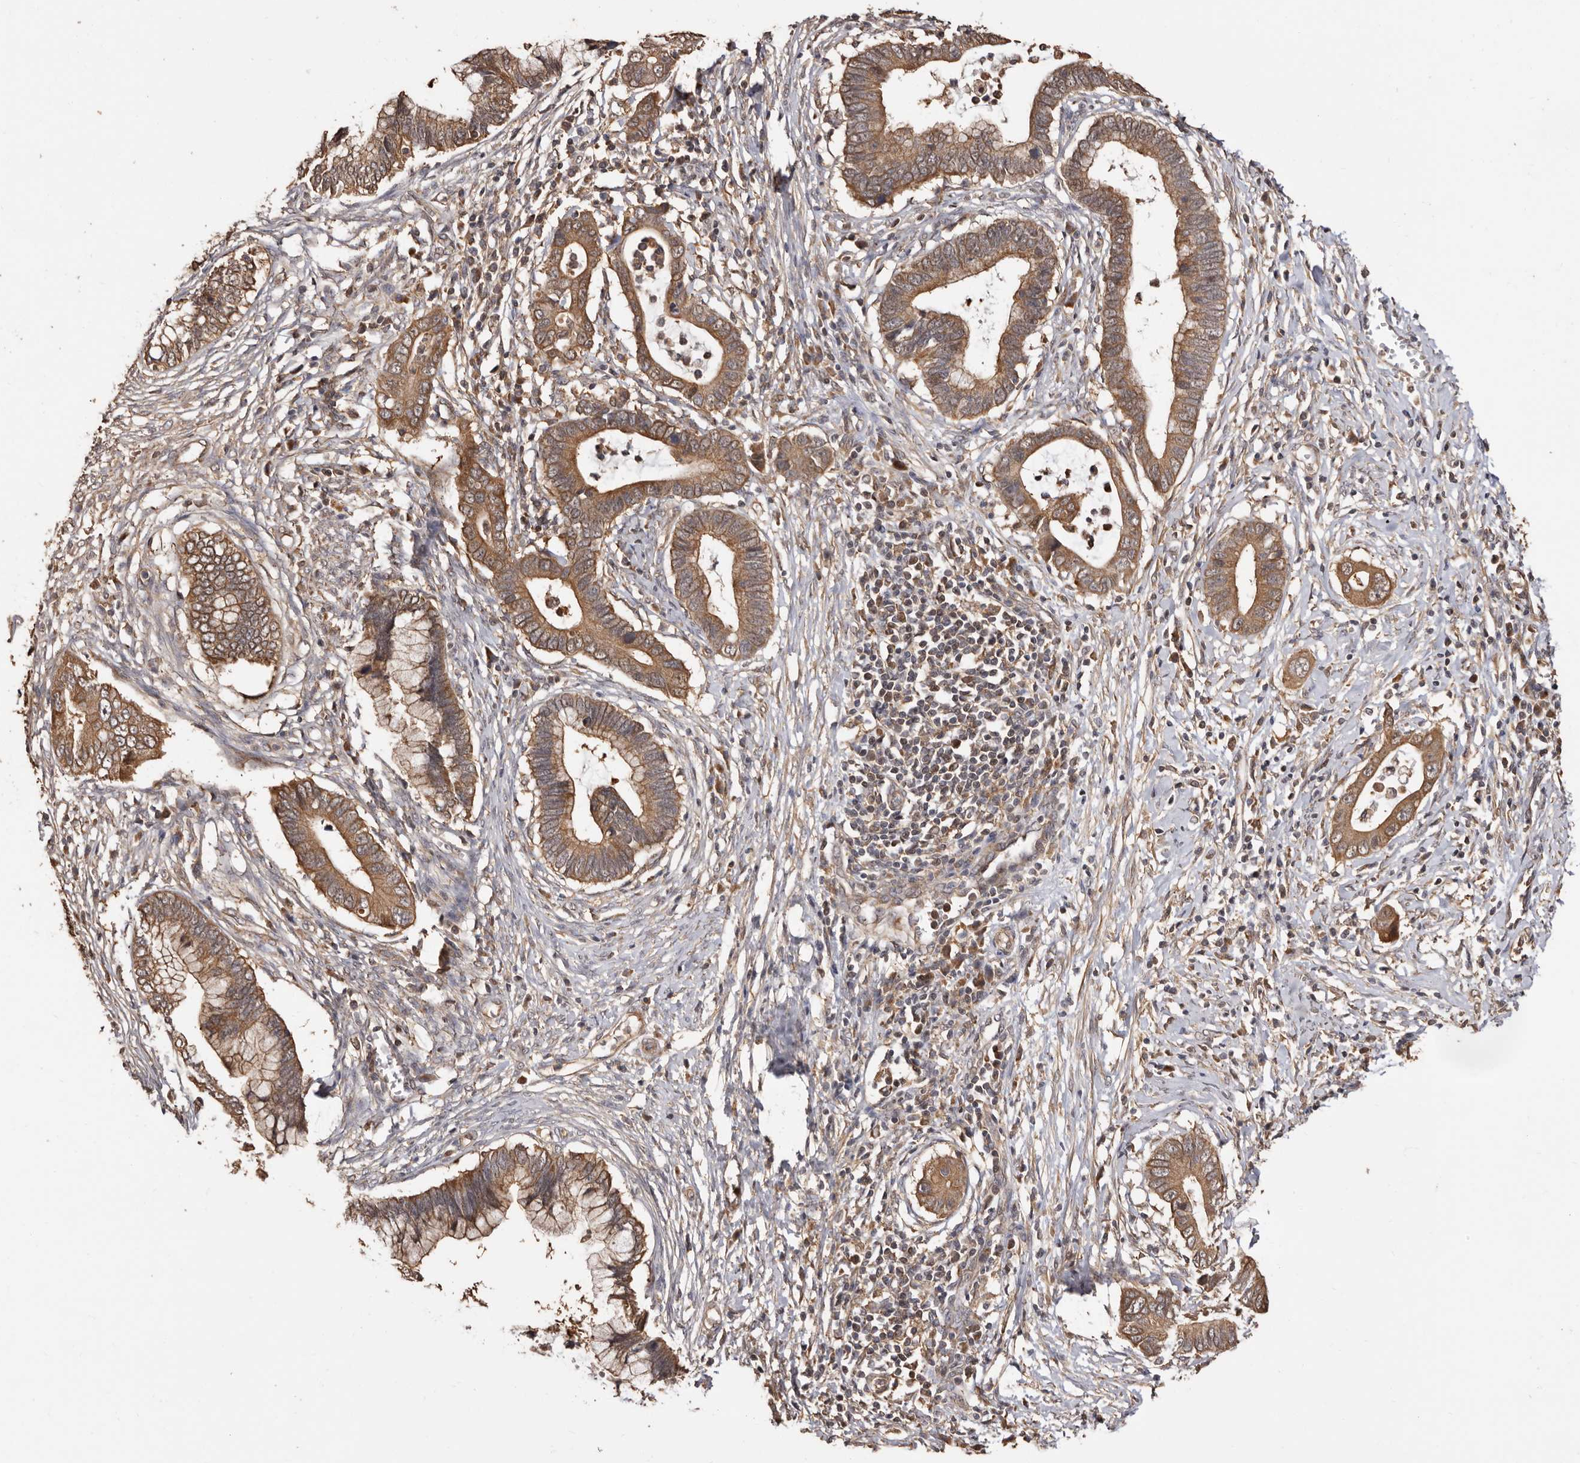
{"staining": {"intensity": "moderate", "quantity": ">75%", "location": "cytoplasmic/membranous"}, "tissue": "cervical cancer", "cell_type": "Tumor cells", "image_type": "cancer", "snomed": [{"axis": "morphology", "description": "Adenocarcinoma, NOS"}, {"axis": "topography", "description": "Cervix"}], "caption": "DAB (3,3'-diaminobenzidine) immunohistochemical staining of human cervical cancer demonstrates moderate cytoplasmic/membranous protein expression in approximately >75% of tumor cells. (DAB (3,3'-diaminobenzidine) IHC with brightfield microscopy, high magnification).", "gene": "COQ8B", "patient": {"sex": "female", "age": 44}}